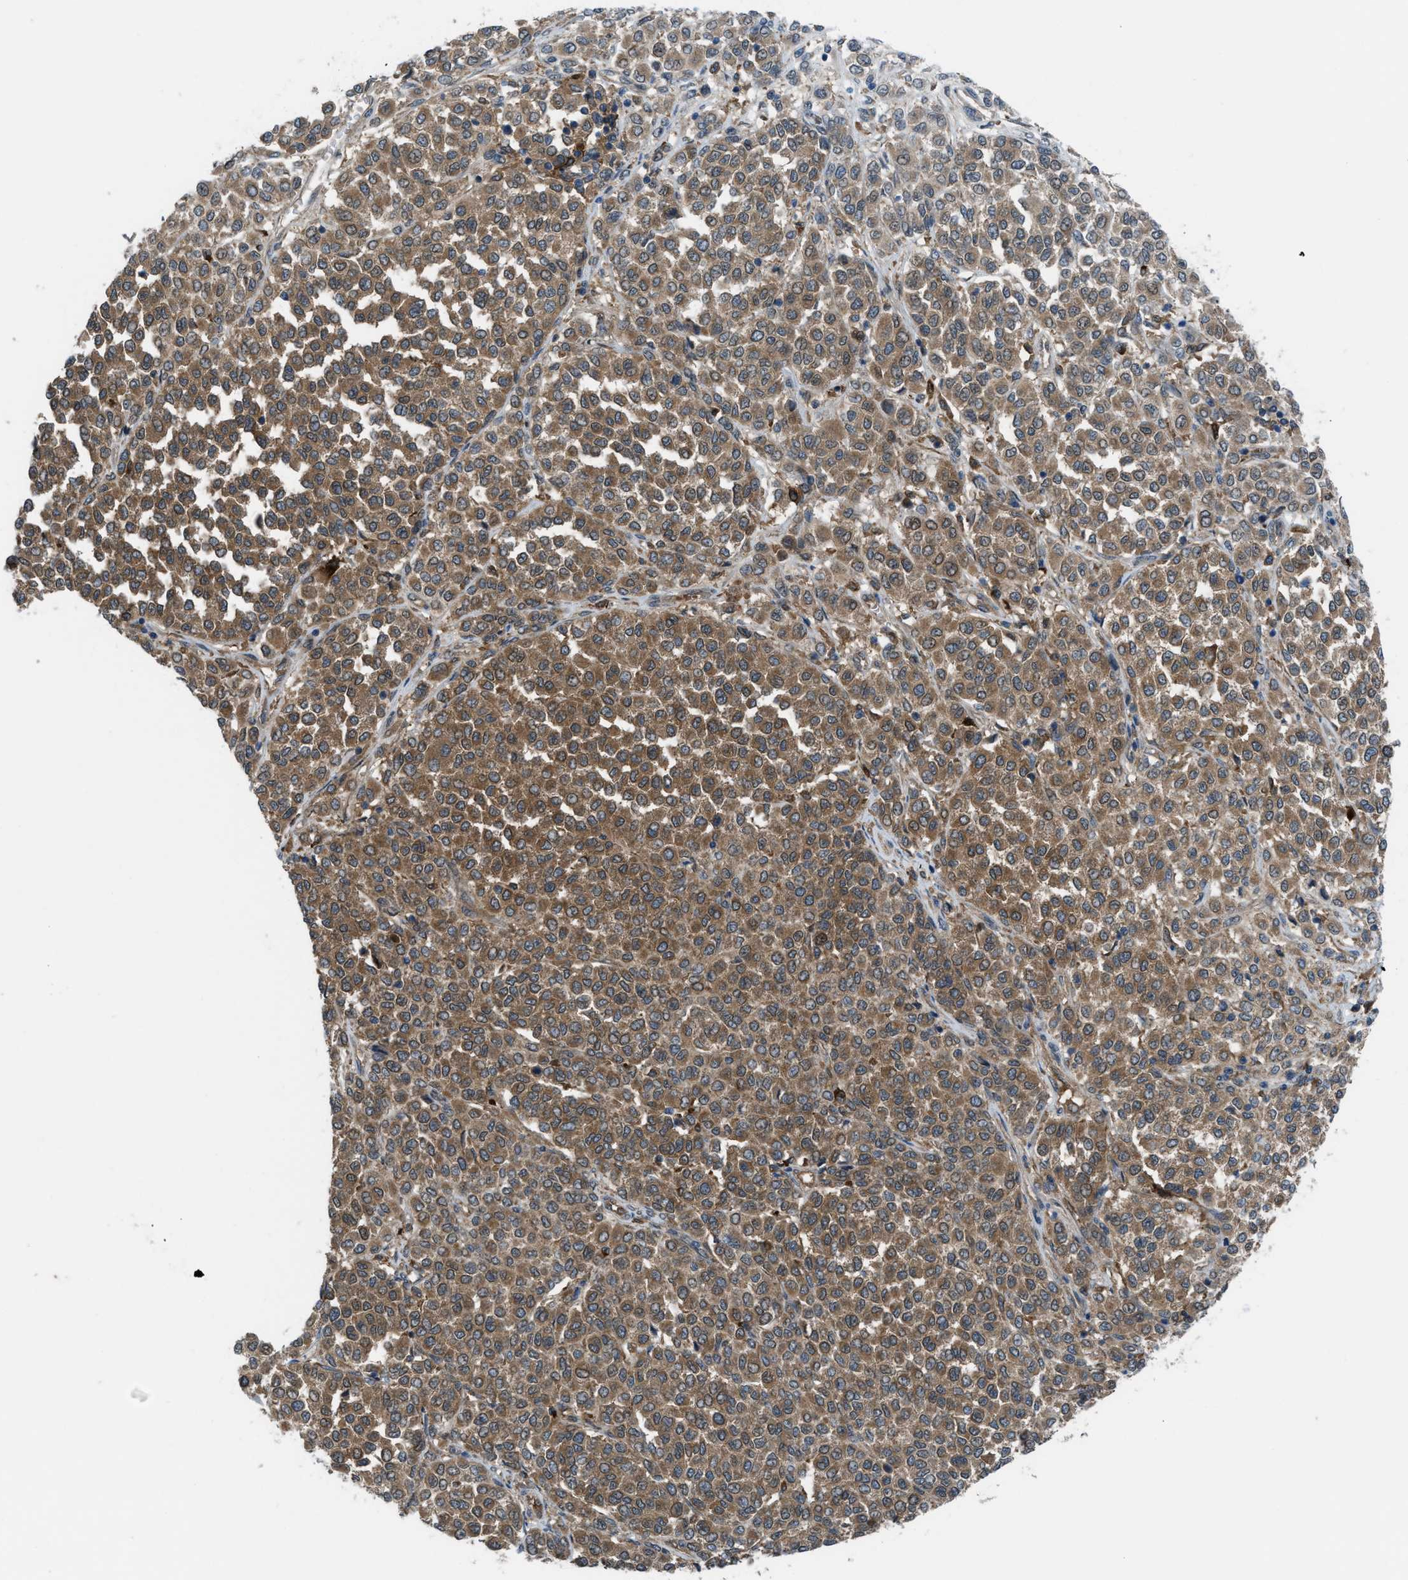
{"staining": {"intensity": "moderate", "quantity": ">75%", "location": "cytoplasmic/membranous"}, "tissue": "melanoma", "cell_type": "Tumor cells", "image_type": "cancer", "snomed": [{"axis": "morphology", "description": "Malignant melanoma, Metastatic site"}, {"axis": "topography", "description": "Pancreas"}], "caption": "Malignant melanoma (metastatic site) stained with a protein marker displays moderate staining in tumor cells.", "gene": "BAZ2B", "patient": {"sex": "female", "age": 30}}